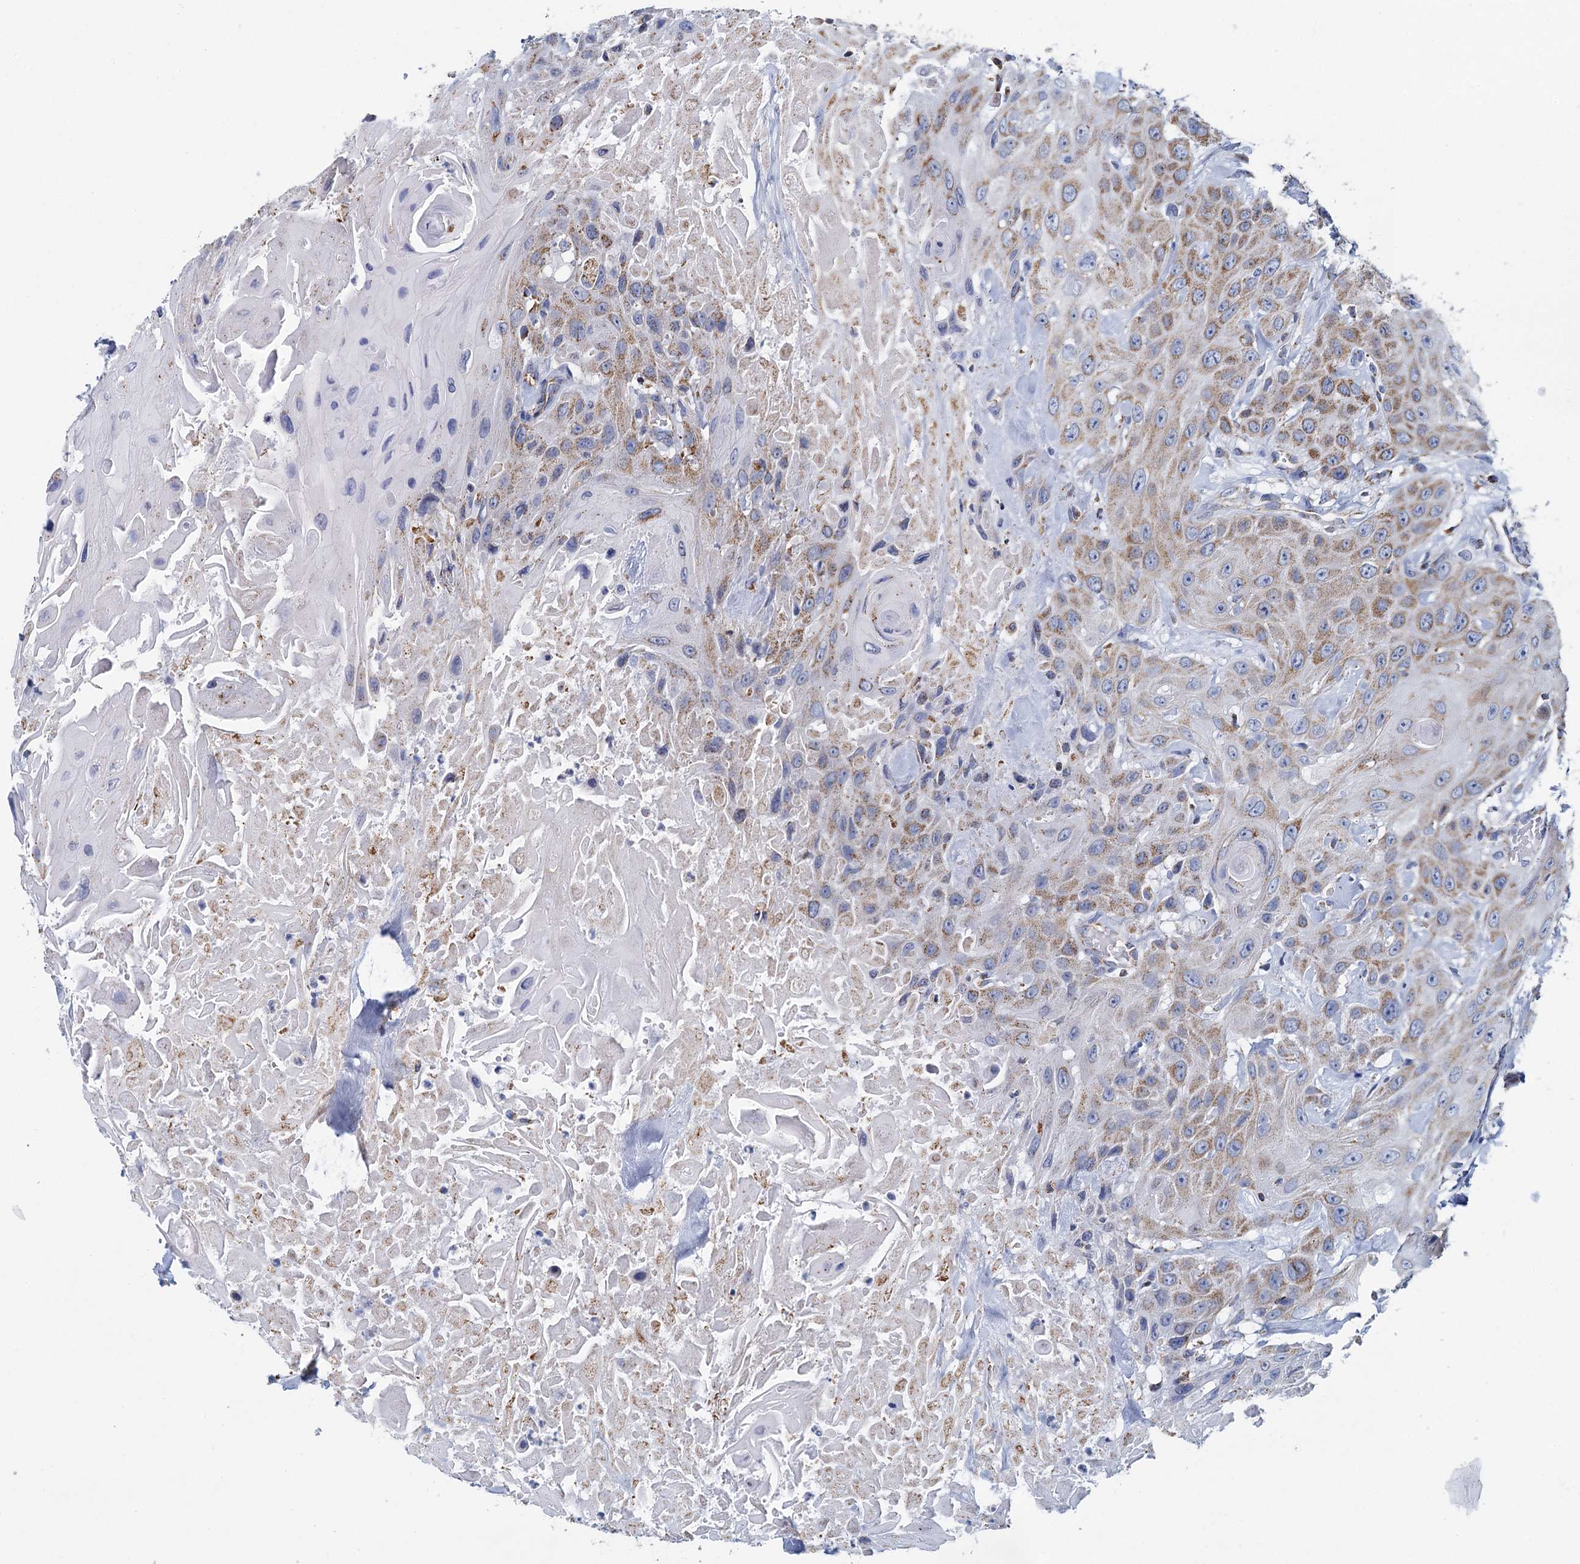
{"staining": {"intensity": "moderate", "quantity": "25%-75%", "location": "cytoplasmic/membranous"}, "tissue": "head and neck cancer", "cell_type": "Tumor cells", "image_type": "cancer", "snomed": [{"axis": "morphology", "description": "Squamous cell carcinoma, NOS"}, {"axis": "topography", "description": "Head-Neck"}], "caption": "Immunohistochemistry histopathology image of neoplastic tissue: human head and neck squamous cell carcinoma stained using immunohistochemistry shows medium levels of moderate protein expression localized specifically in the cytoplasmic/membranous of tumor cells, appearing as a cytoplasmic/membranous brown color.", "gene": "CCP110", "patient": {"sex": "male", "age": 81}}